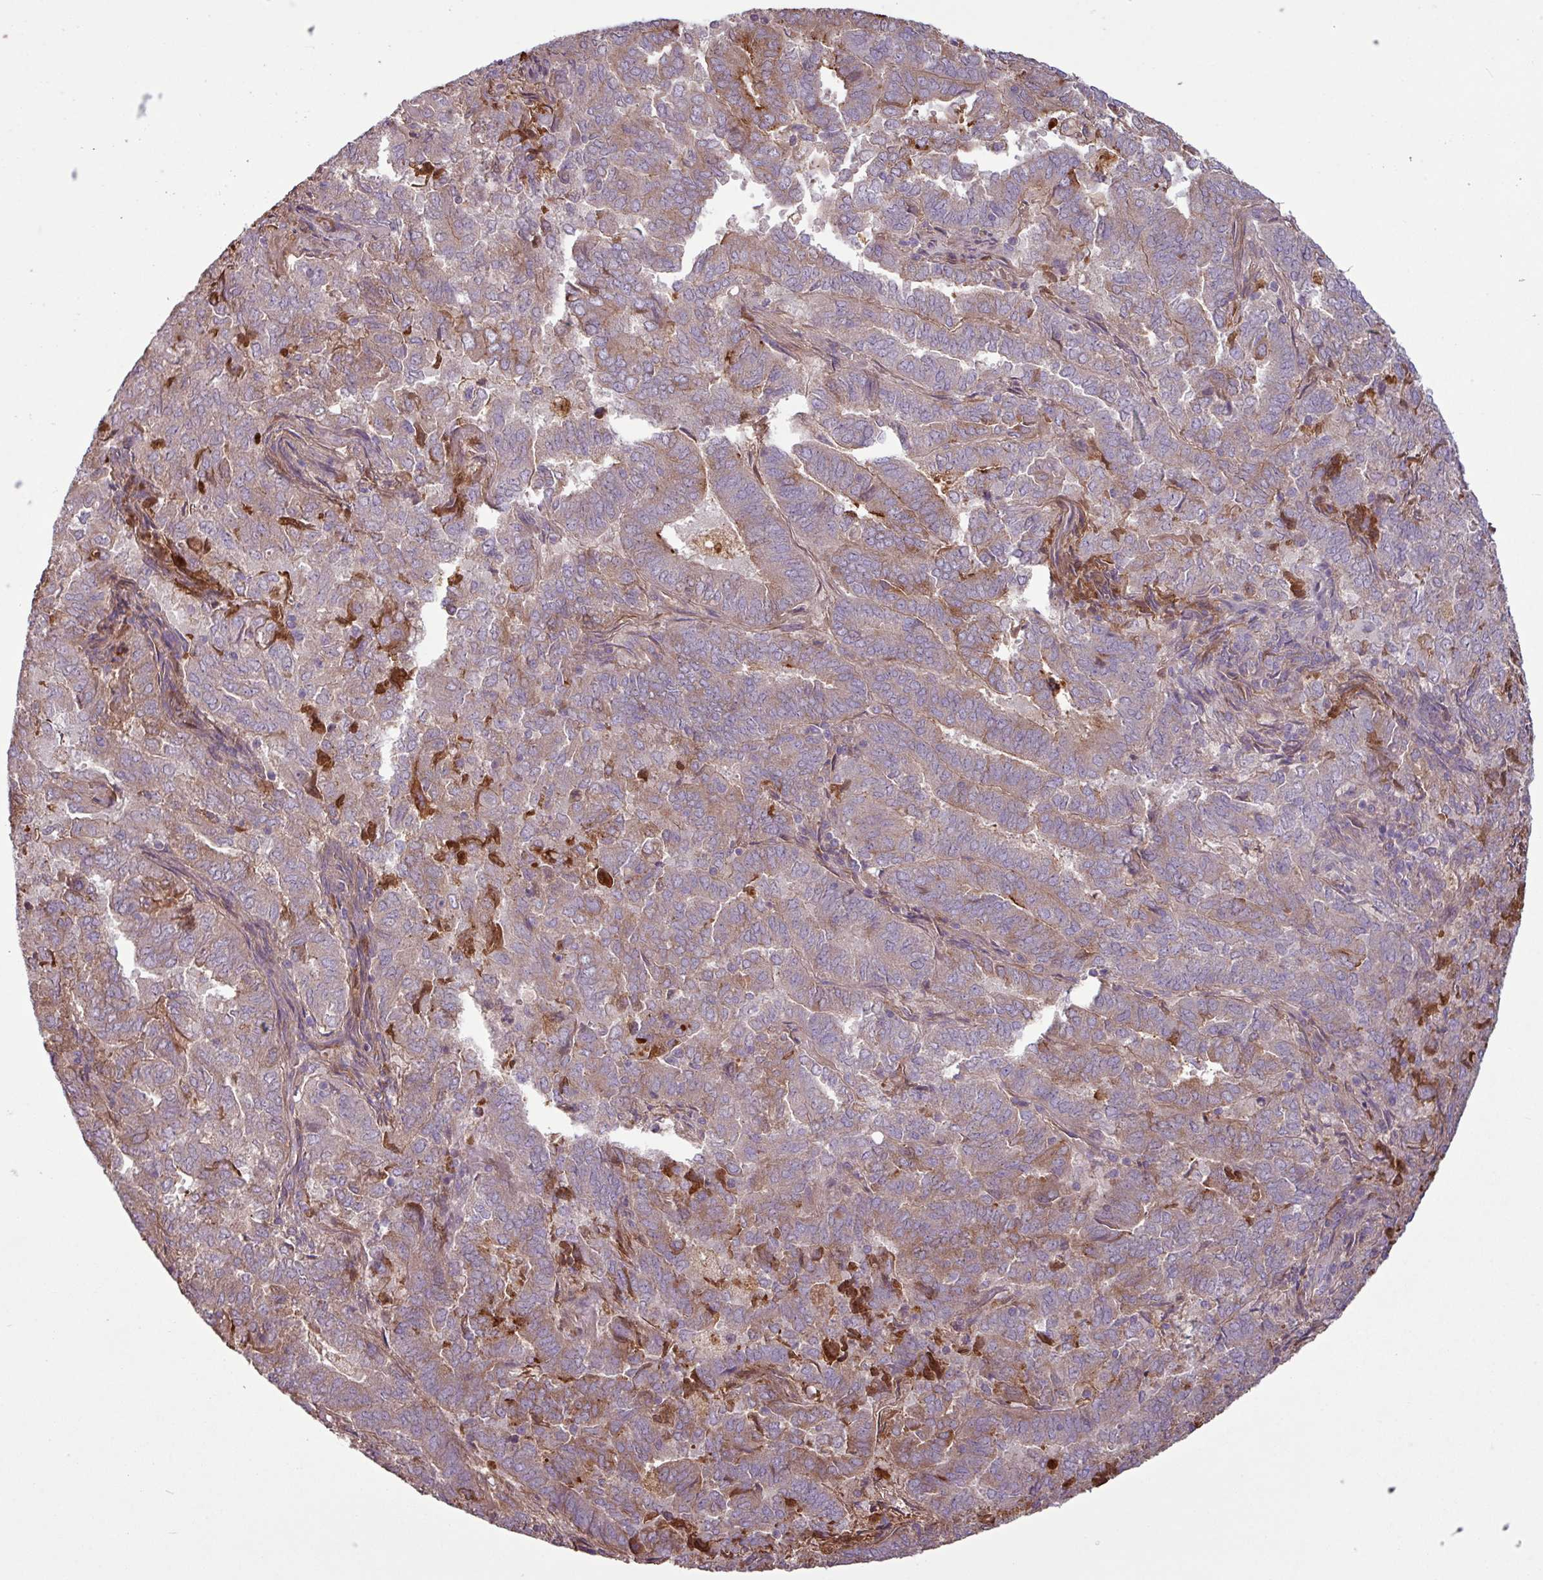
{"staining": {"intensity": "weak", "quantity": "25%-75%", "location": "cytoplasmic/membranous"}, "tissue": "endometrial cancer", "cell_type": "Tumor cells", "image_type": "cancer", "snomed": [{"axis": "morphology", "description": "Adenocarcinoma, NOS"}, {"axis": "topography", "description": "Endometrium"}], "caption": "Brown immunohistochemical staining in human adenocarcinoma (endometrial) reveals weak cytoplasmic/membranous staining in approximately 25%-75% of tumor cells.", "gene": "C4B", "patient": {"sex": "female", "age": 72}}